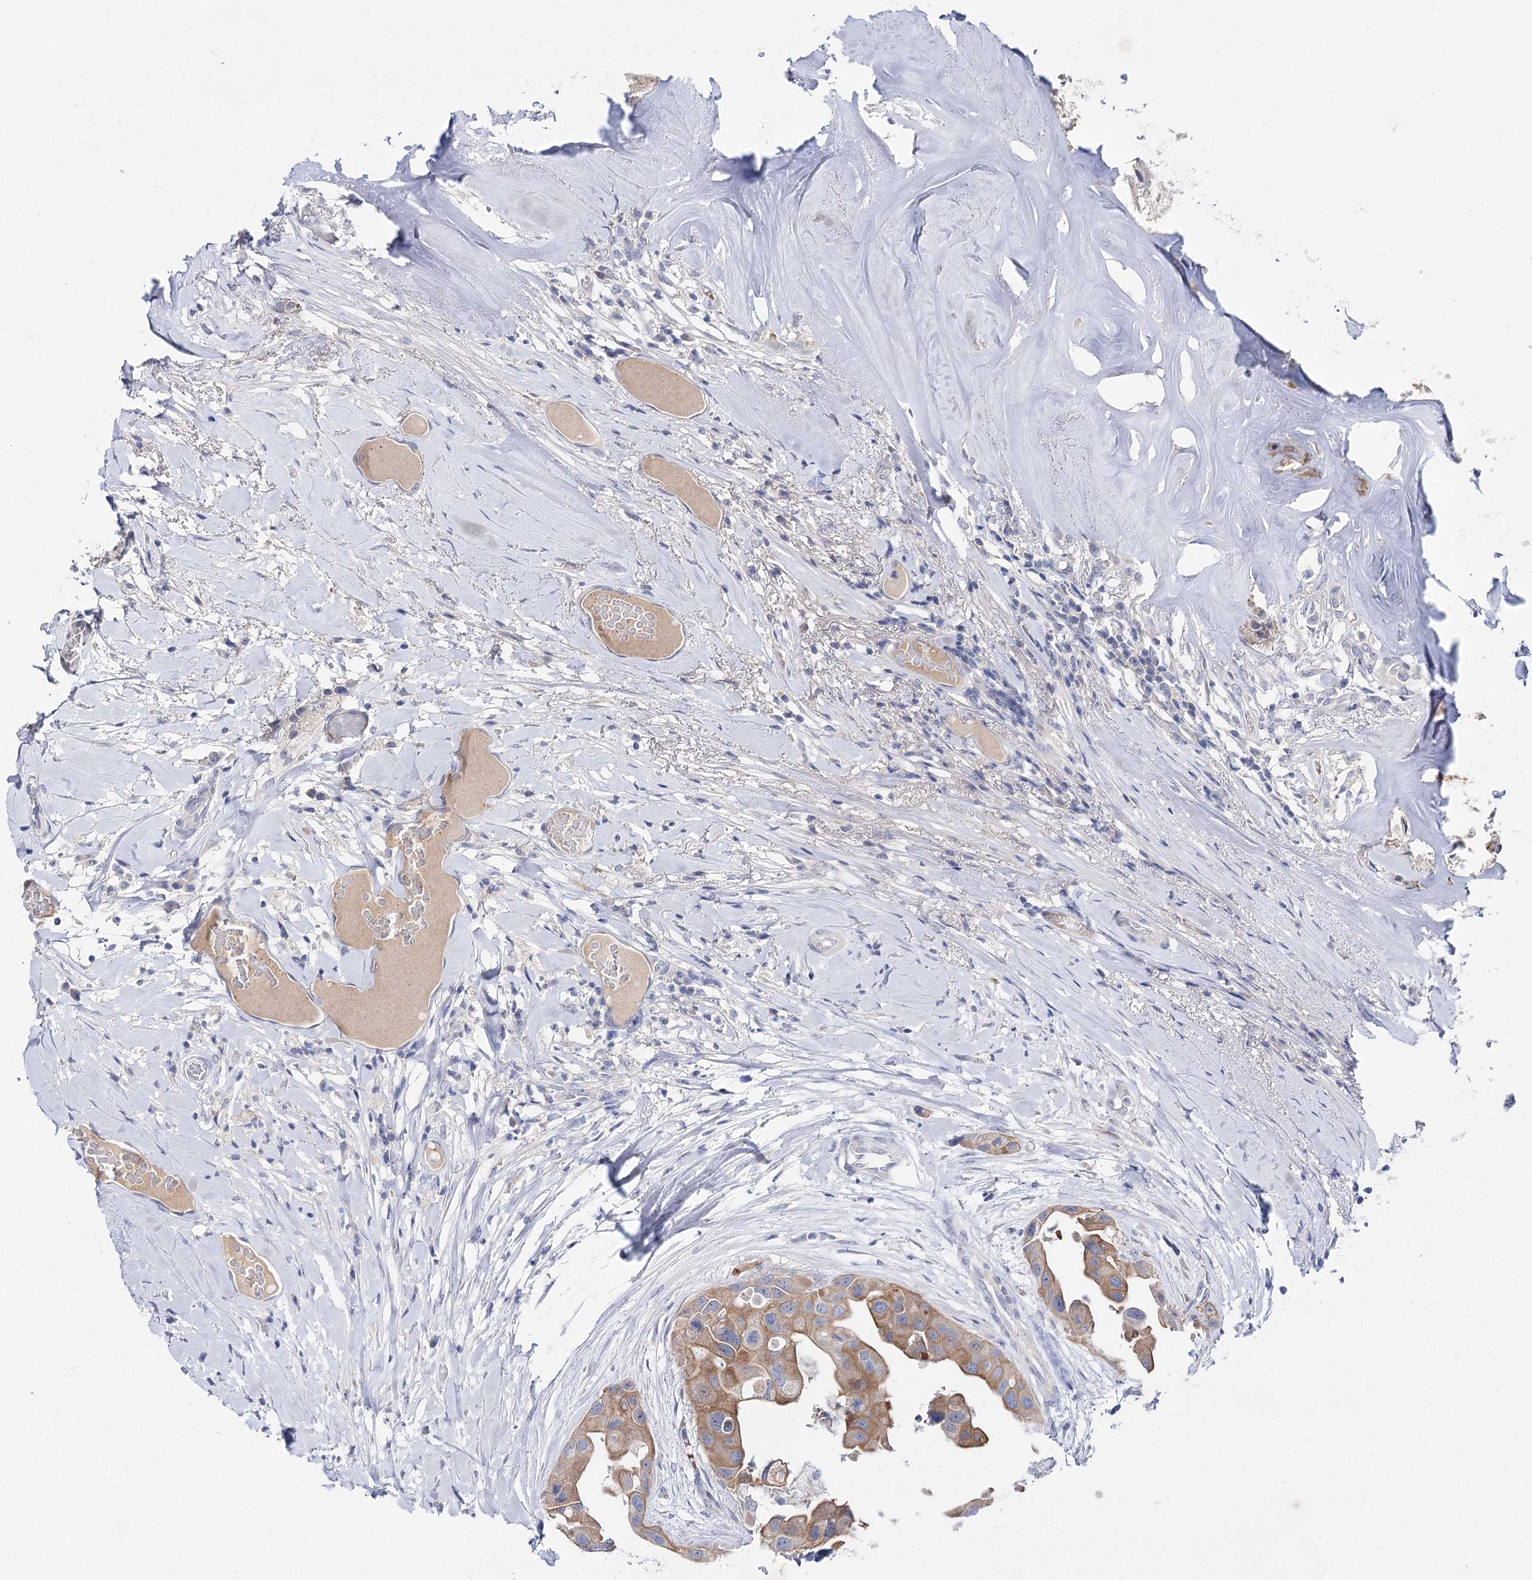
{"staining": {"intensity": "moderate", "quantity": ">75%", "location": "cytoplasmic/membranous"}, "tissue": "head and neck cancer", "cell_type": "Tumor cells", "image_type": "cancer", "snomed": [{"axis": "morphology", "description": "Adenocarcinoma, NOS"}, {"axis": "morphology", "description": "Adenocarcinoma, metastatic, NOS"}, {"axis": "topography", "description": "Head-Neck"}], "caption": "Immunohistochemistry staining of head and neck metastatic adenocarcinoma, which shows medium levels of moderate cytoplasmic/membranous expression in about >75% of tumor cells indicating moderate cytoplasmic/membranous protein staining. The staining was performed using DAB (brown) for protein detection and nuclei were counterstained in hematoxylin (blue).", "gene": "LRRC14B", "patient": {"sex": "male", "age": 75}}